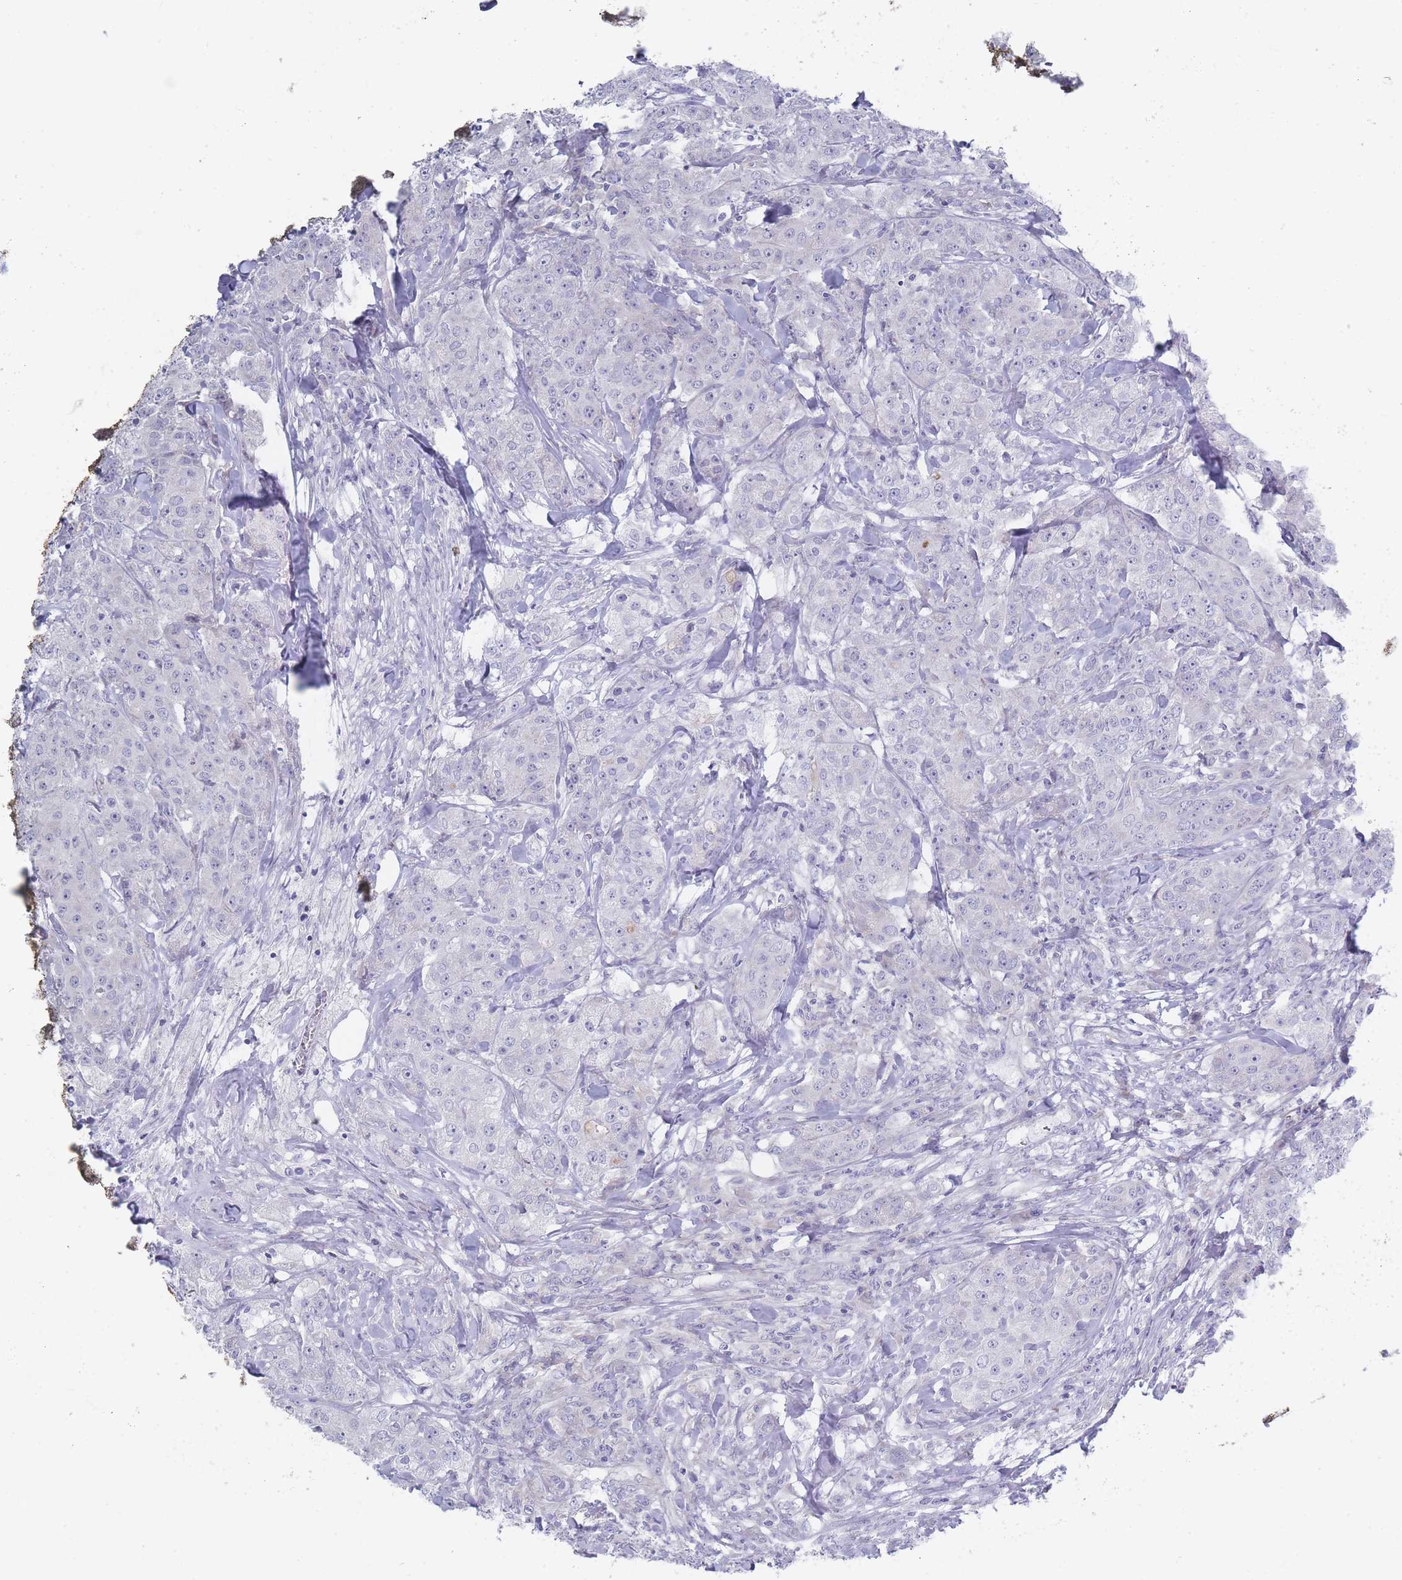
{"staining": {"intensity": "negative", "quantity": "none", "location": "none"}, "tissue": "breast cancer", "cell_type": "Tumor cells", "image_type": "cancer", "snomed": [{"axis": "morphology", "description": "Duct carcinoma"}, {"axis": "topography", "description": "Breast"}], "caption": "Tumor cells are negative for protein expression in human breast cancer.", "gene": "PIGU", "patient": {"sex": "female", "age": 43}}